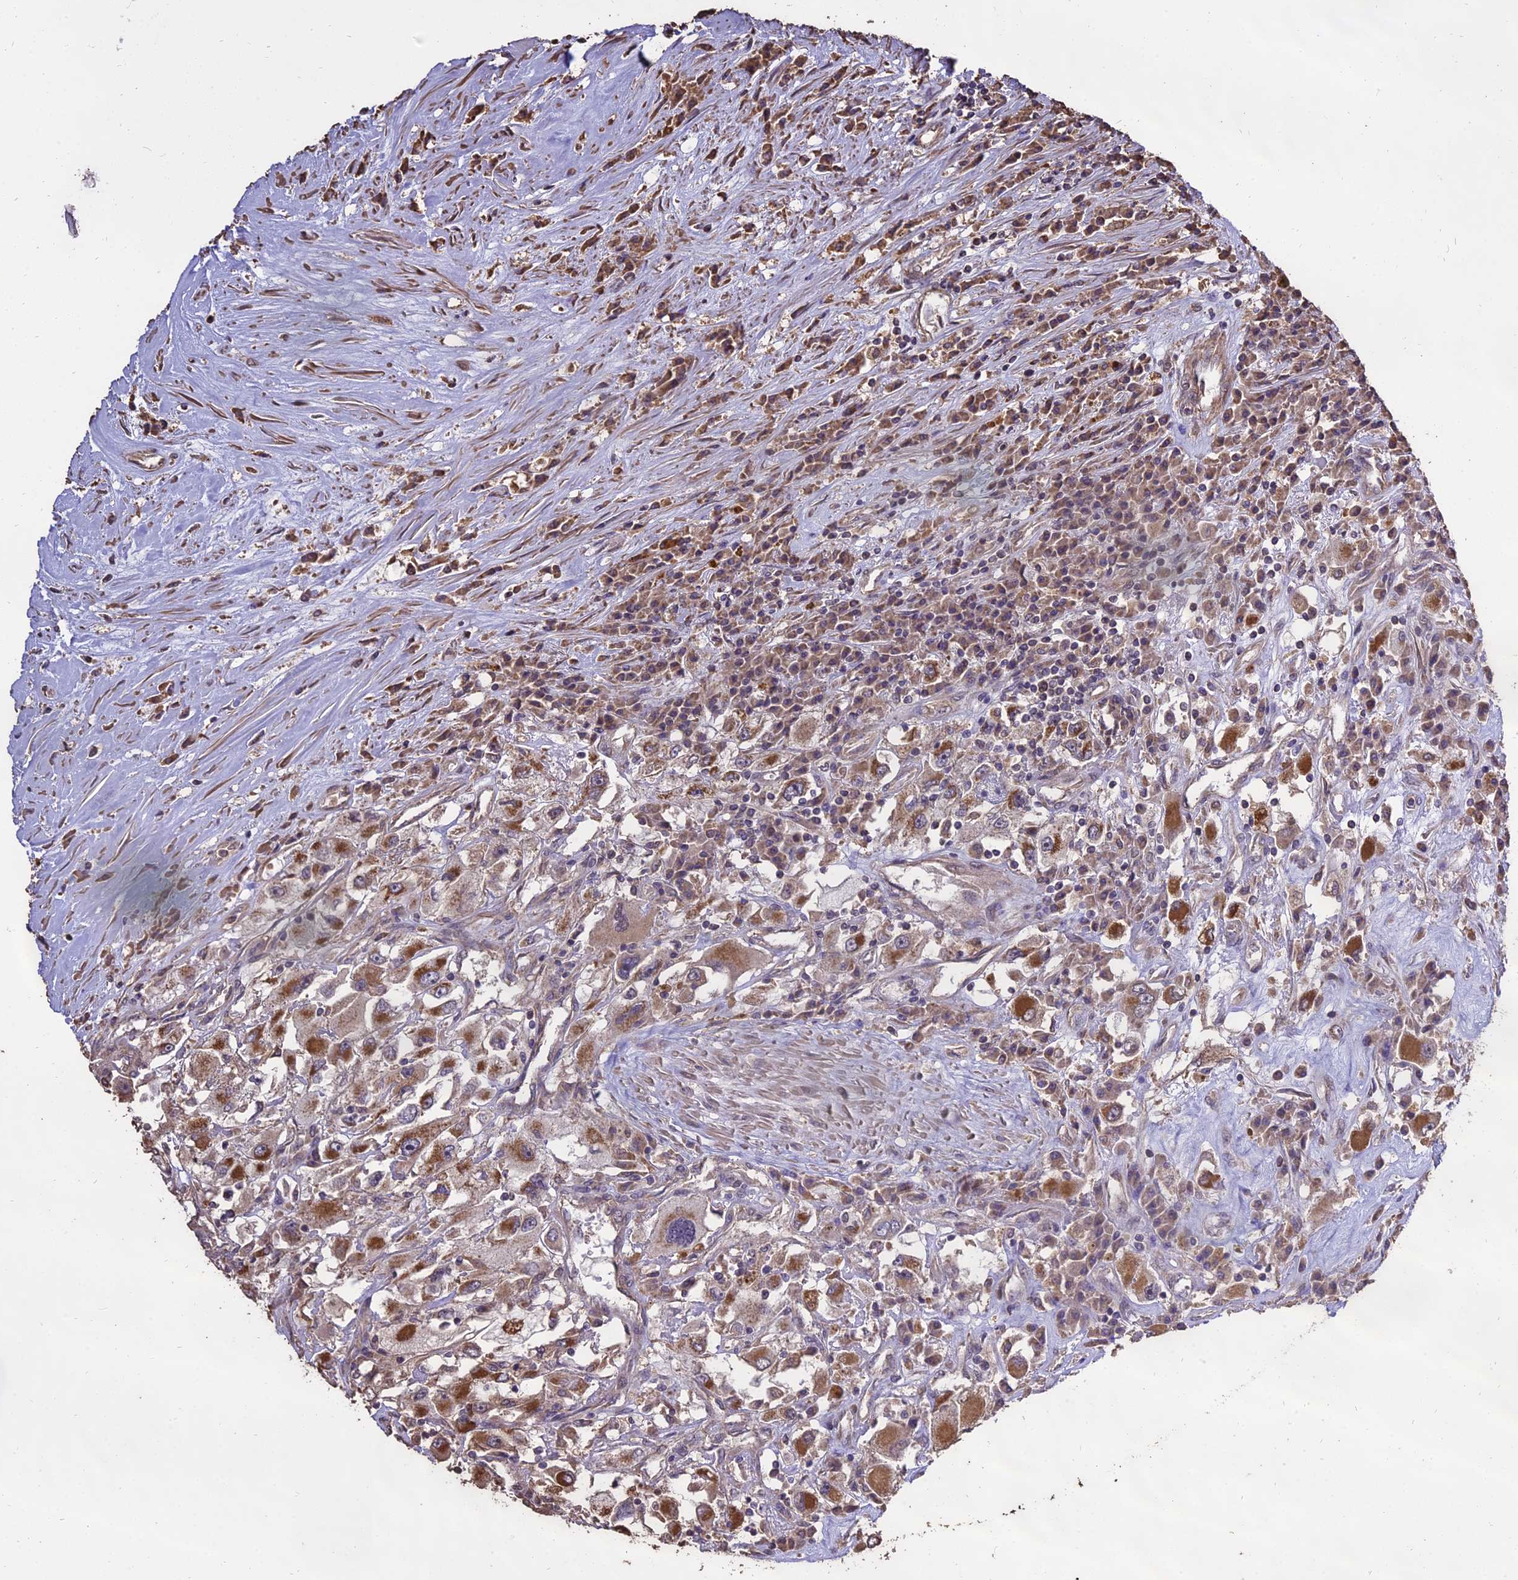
{"staining": {"intensity": "moderate", "quantity": ">75%", "location": "cytoplasmic/membranous"}, "tissue": "renal cancer", "cell_type": "Tumor cells", "image_type": "cancer", "snomed": [{"axis": "morphology", "description": "Adenocarcinoma, NOS"}, {"axis": "topography", "description": "Kidney"}], "caption": "IHC image of human renal cancer (adenocarcinoma) stained for a protein (brown), which shows medium levels of moderate cytoplasmic/membranous staining in about >75% of tumor cells.", "gene": "PGPEP1L", "patient": {"sex": "female", "age": 52}}